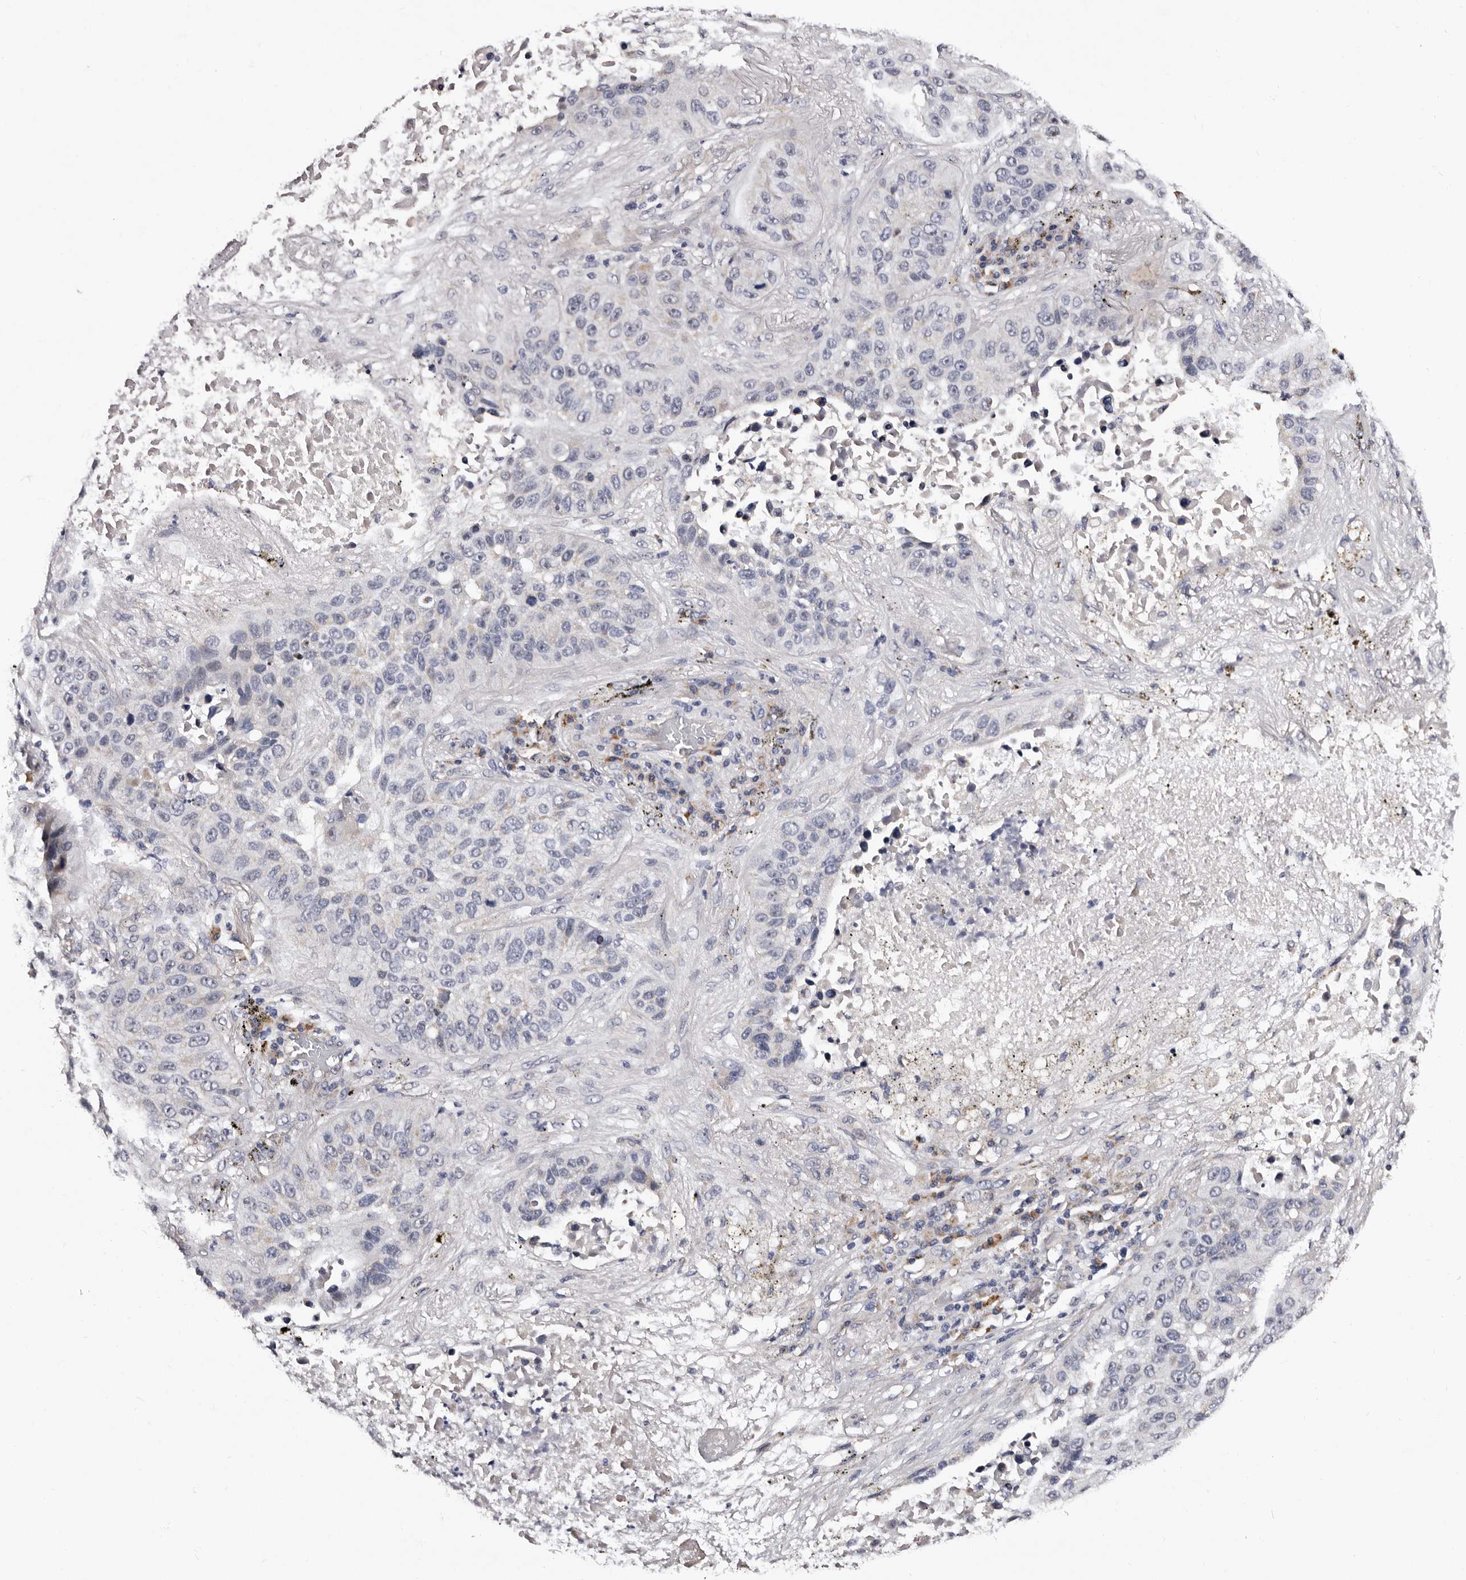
{"staining": {"intensity": "weak", "quantity": "<25%", "location": "cytoplasmic/membranous"}, "tissue": "lung cancer", "cell_type": "Tumor cells", "image_type": "cancer", "snomed": [{"axis": "morphology", "description": "Squamous cell carcinoma, NOS"}, {"axis": "topography", "description": "Lung"}], "caption": "A high-resolution micrograph shows immunohistochemistry (IHC) staining of squamous cell carcinoma (lung), which reveals no significant expression in tumor cells.", "gene": "TAF4B", "patient": {"sex": "male", "age": 57}}